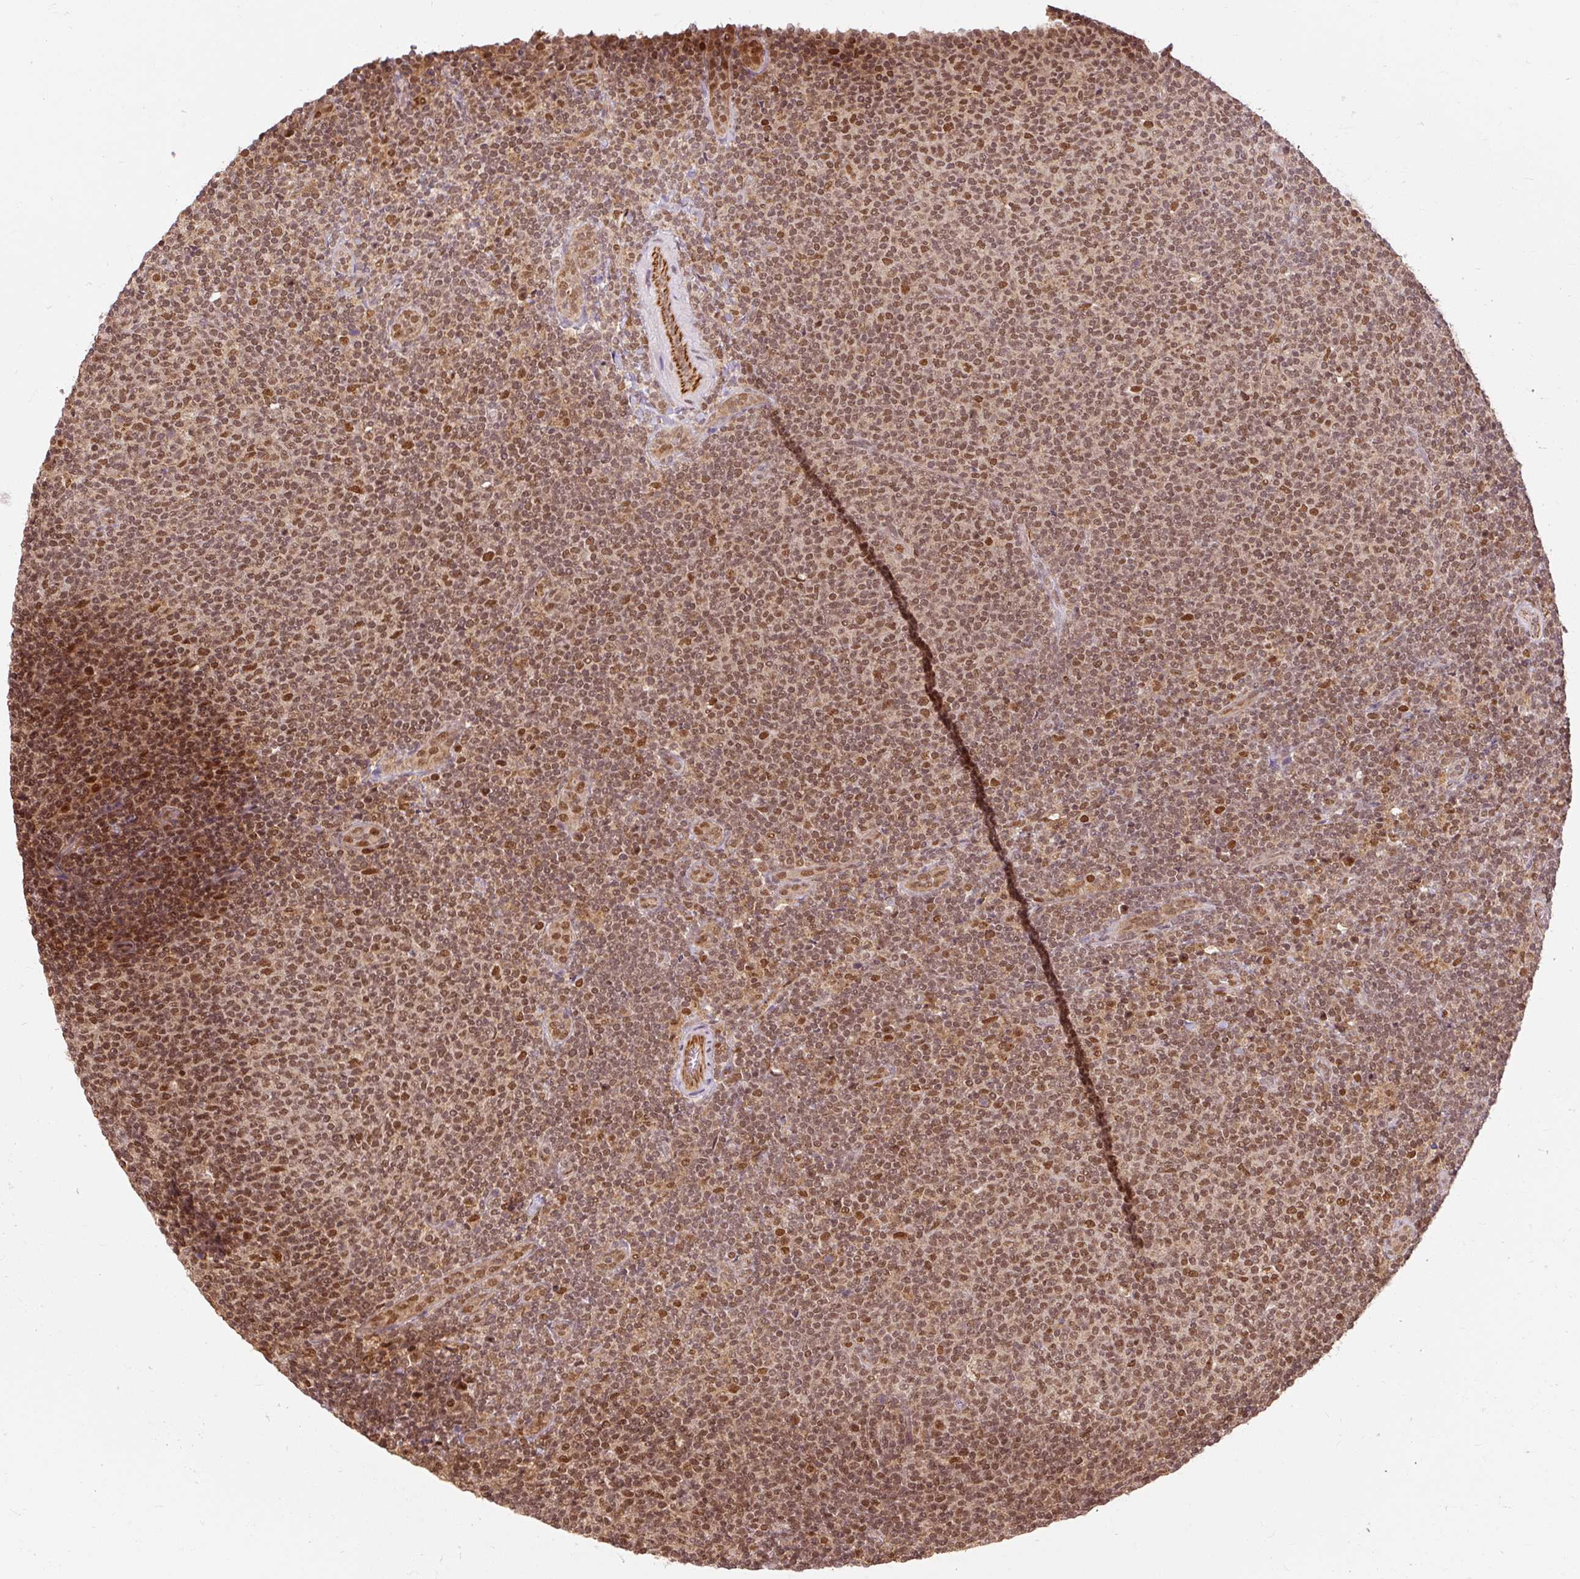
{"staining": {"intensity": "moderate", "quantity": ">75%", "location": "nuclear"}, "tissue": "lymphoma", "cell_type": "Tumor cells", "image_type": "cancer", "snomed": [{"axis": "morphology", "description": "Malignant lymphoma, non-Hodgkin's type, Low grade"}, {"axis": "topography", "description": "Lymph node"}], "caption": "Immunohistochemistry (IHC) photomicrograph of malignant lymphoma, non-Hodgkin's type (low-grade) stained for a protein (brown), which reveals medium levels of moderate nuclear staining in approximately >75% of tumor cells.", "gene": "CSTF1", "patient": {"sex": "male", "age": 66}}